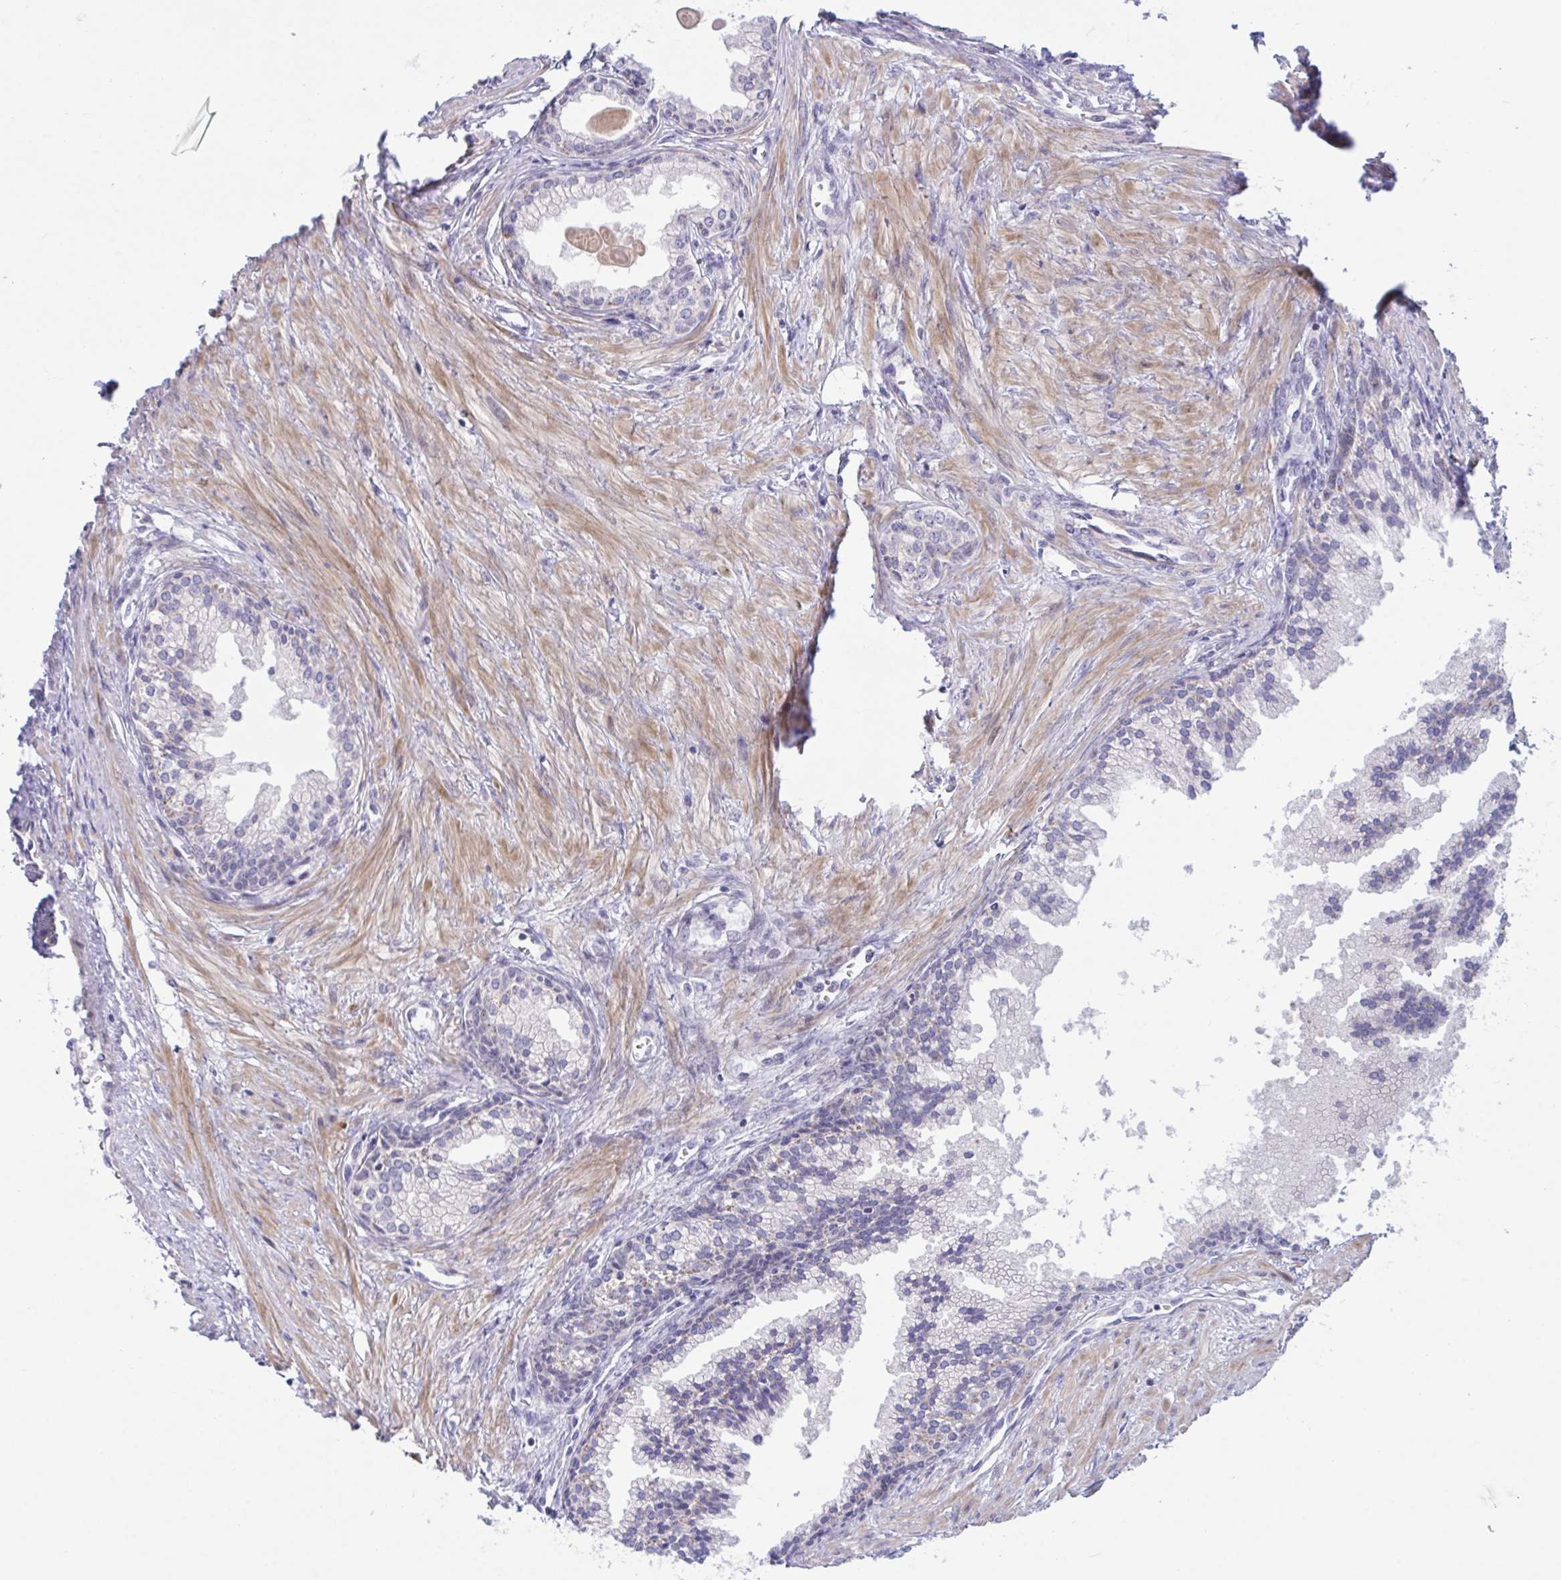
{"staining": {"intensity": "negative", "quantity": "none", "location": "none"}, "tissue": "prostate cancer", "cell_type": "Tumor cells", "image_type": "cancer", "snomed": [{"axis": "morphology", "description": "Adenocarcinoma, High grade"}, {"axis": "topography", "description": "Prostate"}], "caption": "High-grade adenocarcinoma (prostate) was stained to show a protein in brown. There is no significant staining in tumor cells. (DAB (3,3'-diaminobenzidine) IHC visualized using brightfield microscopy, high magnification).", "gene": "VWC2", "patient": {"sex": "male", "age": 68}}